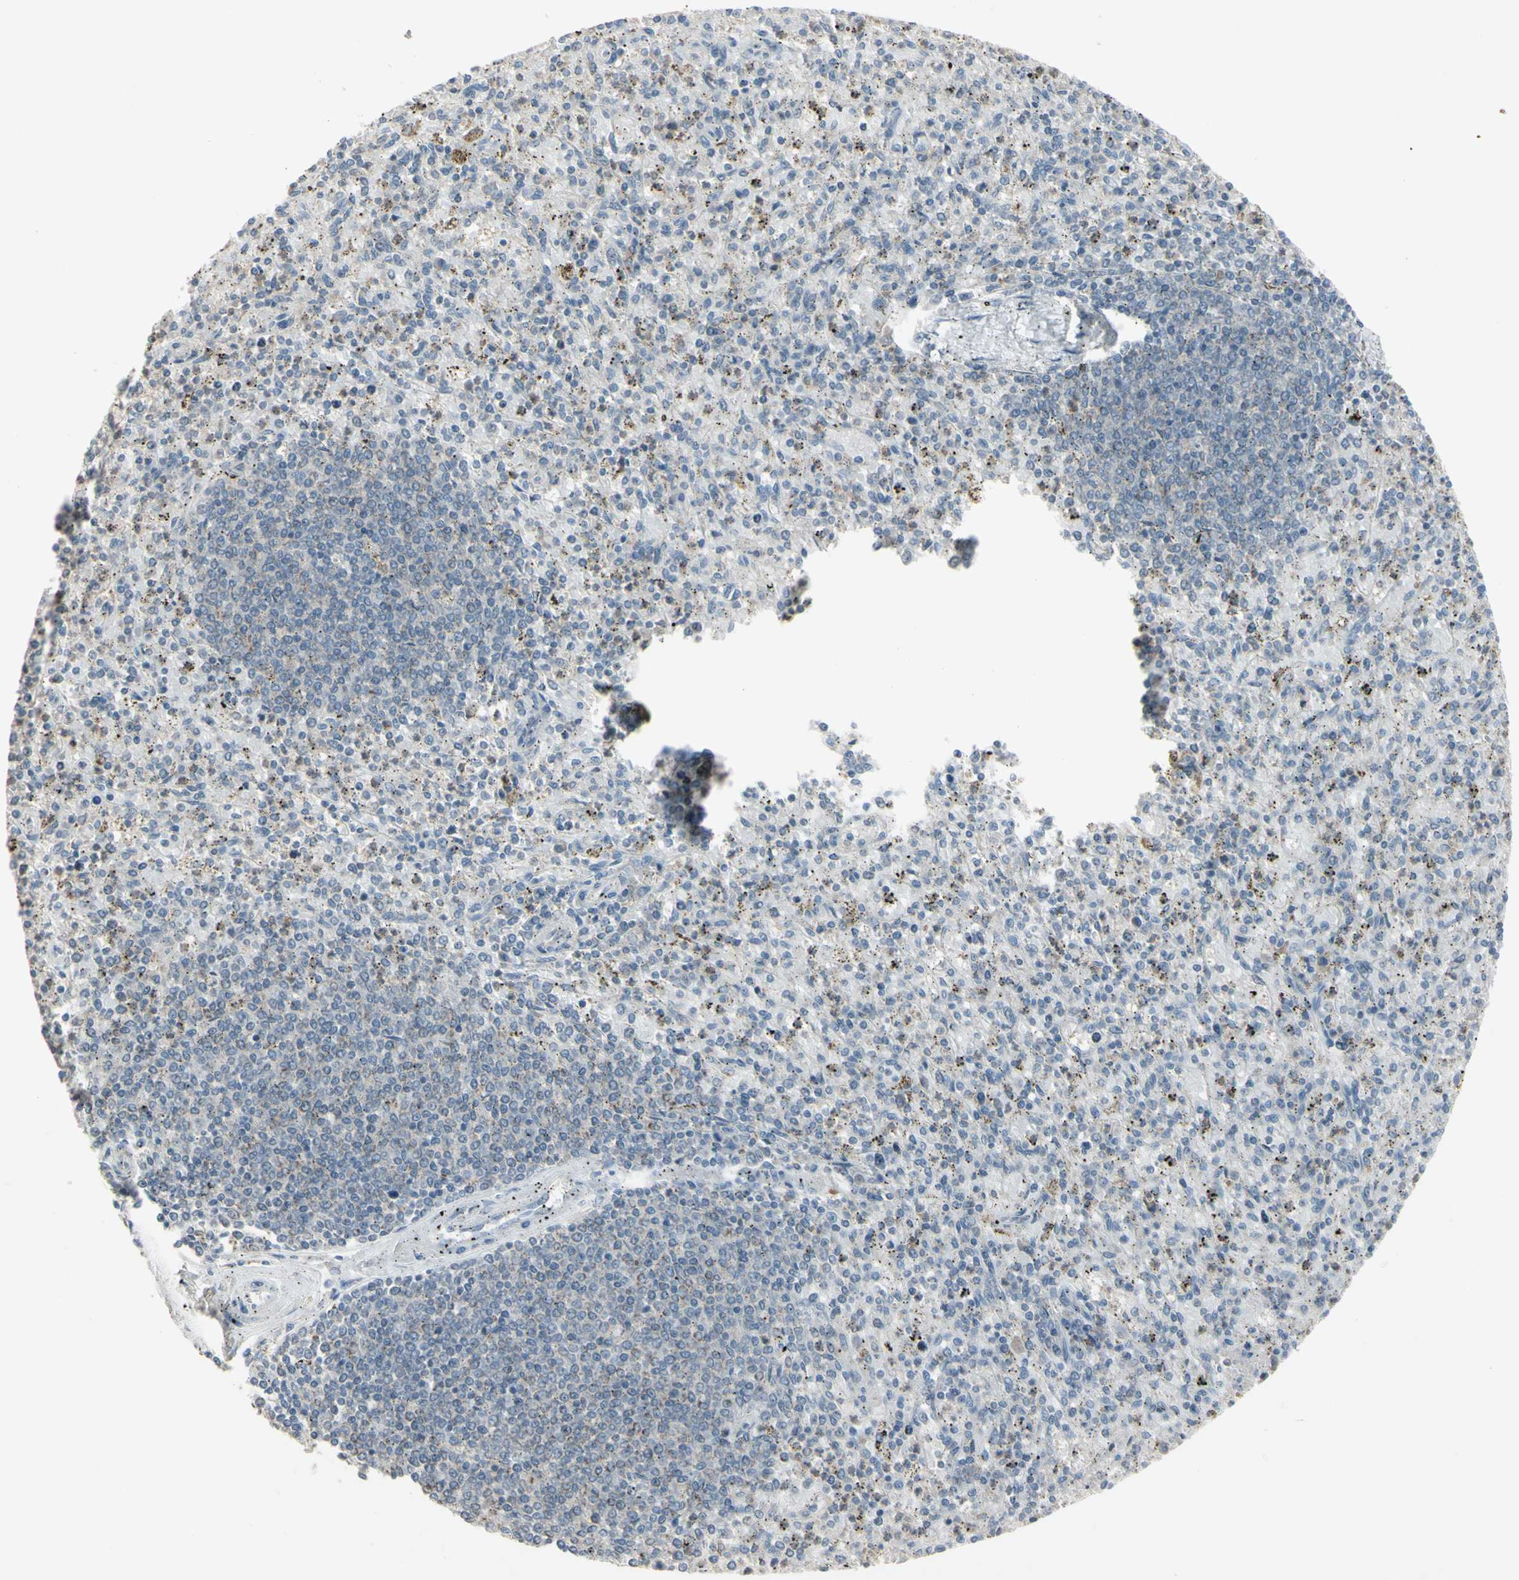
{"staining": {"intensity": "weak", "quantity": "<25%", "location": "cytoplasmic/membranous"}, "tissue": "spleen", "cell_type": "Cells in red pulp", "image_type": "normal", "snomed": [{"axis": "morphology", "description": "Normal tissue, NOS"}, {"axis": "topography", "description": "Spleen"}], "caption": "Spleen was stained to show a protein in brown. There is no significant expression in cells in red pulp.", "gene": "PIAS4", "patient": {"sex": "male", "age": 72}}